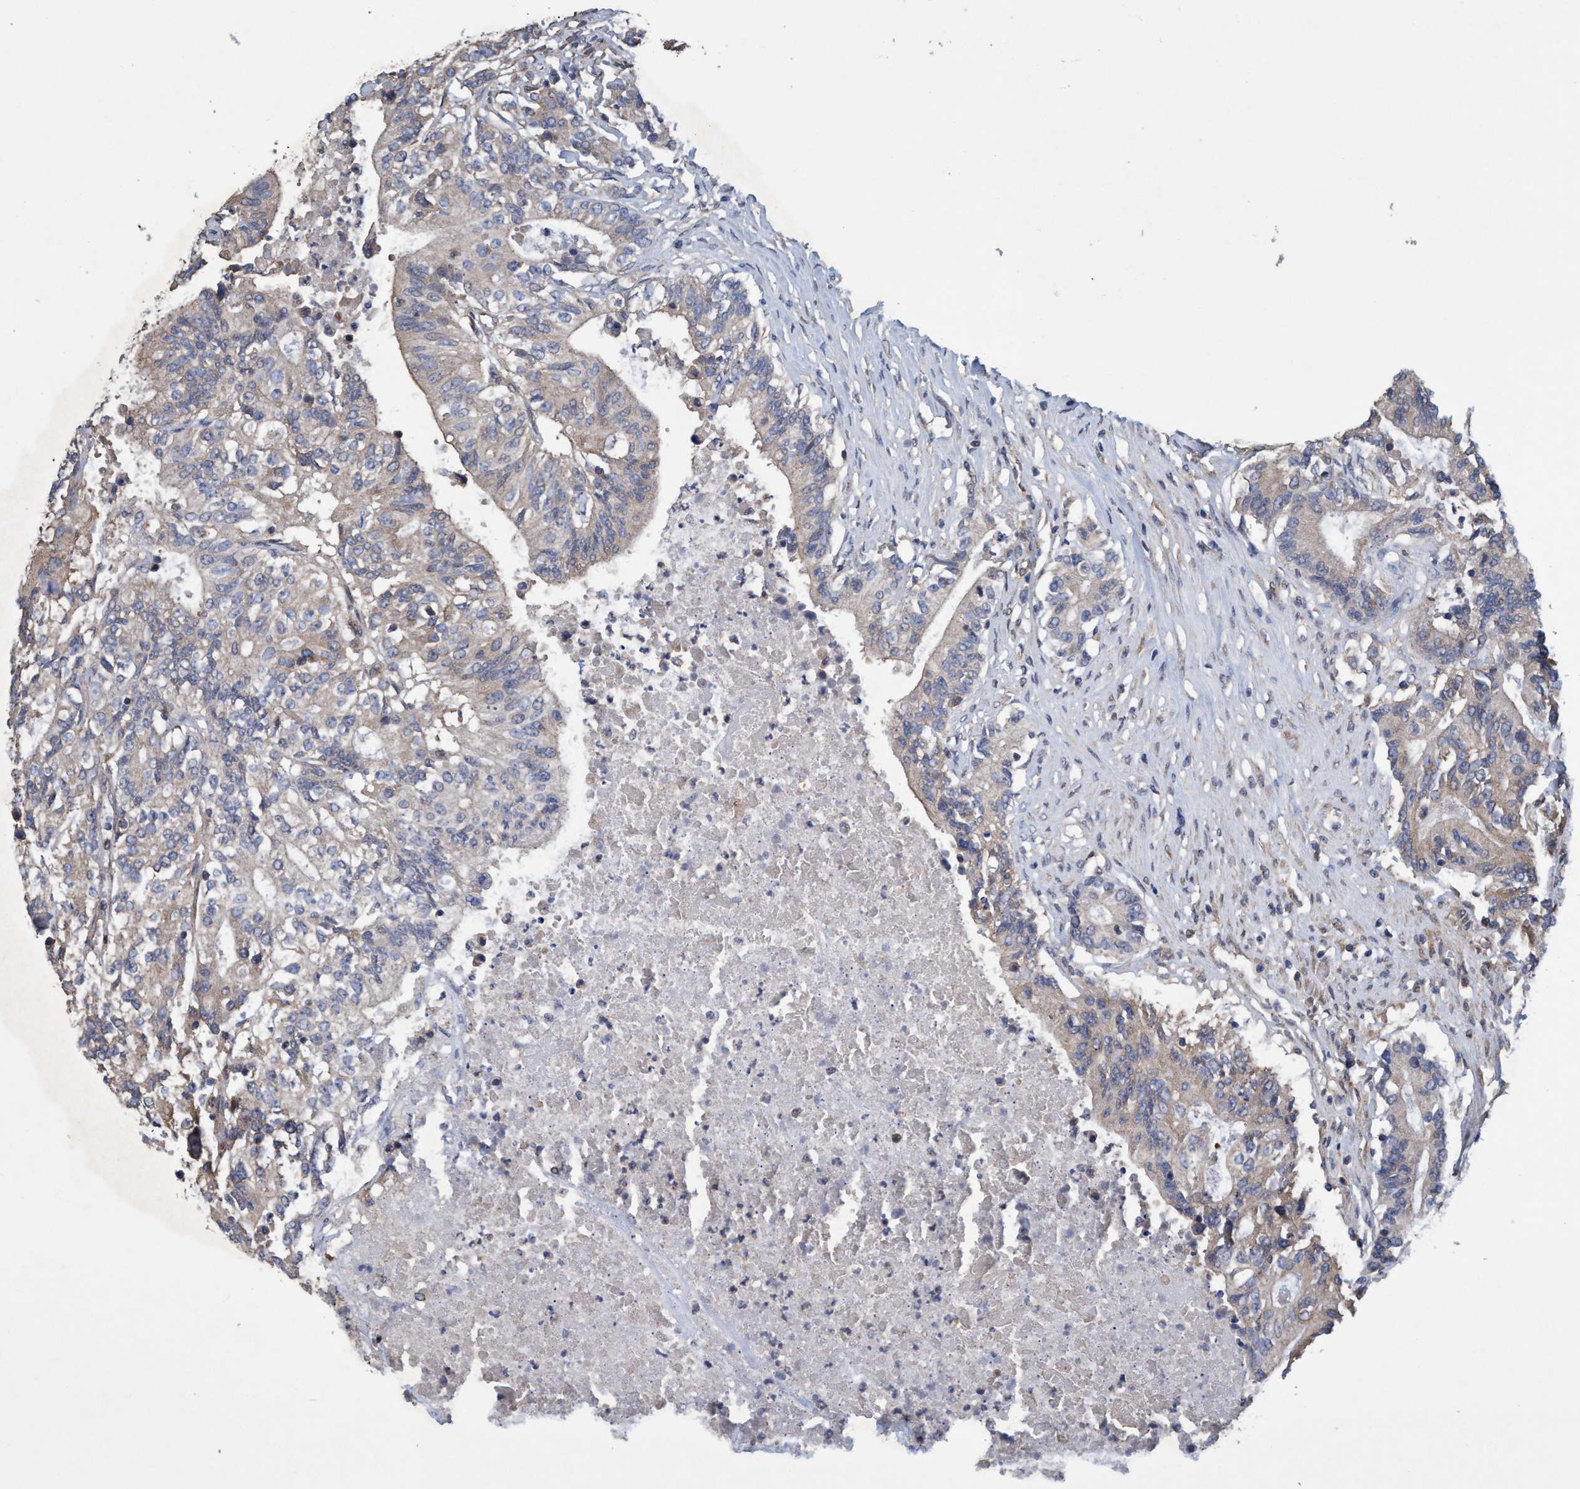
{"staining": {"intensity": "weak", "quantity": "<25%", "location": "cytoplasmic/membranous"}, "tissue": "colorectal cancer", "cell_type": "Tumor cells", "image_type": "cancer", "snomed": [{"axis": "morphology", "description": "Adenocarcinoma, NOS"}, {"axis": "topography", "description": "Colon"}], "caption": "Image shows no significant protein staining in tumor cells of adenocarcinoma (colorectal).", "gene": "BICD2", "patient": {"sex": "female", "age": 77}}